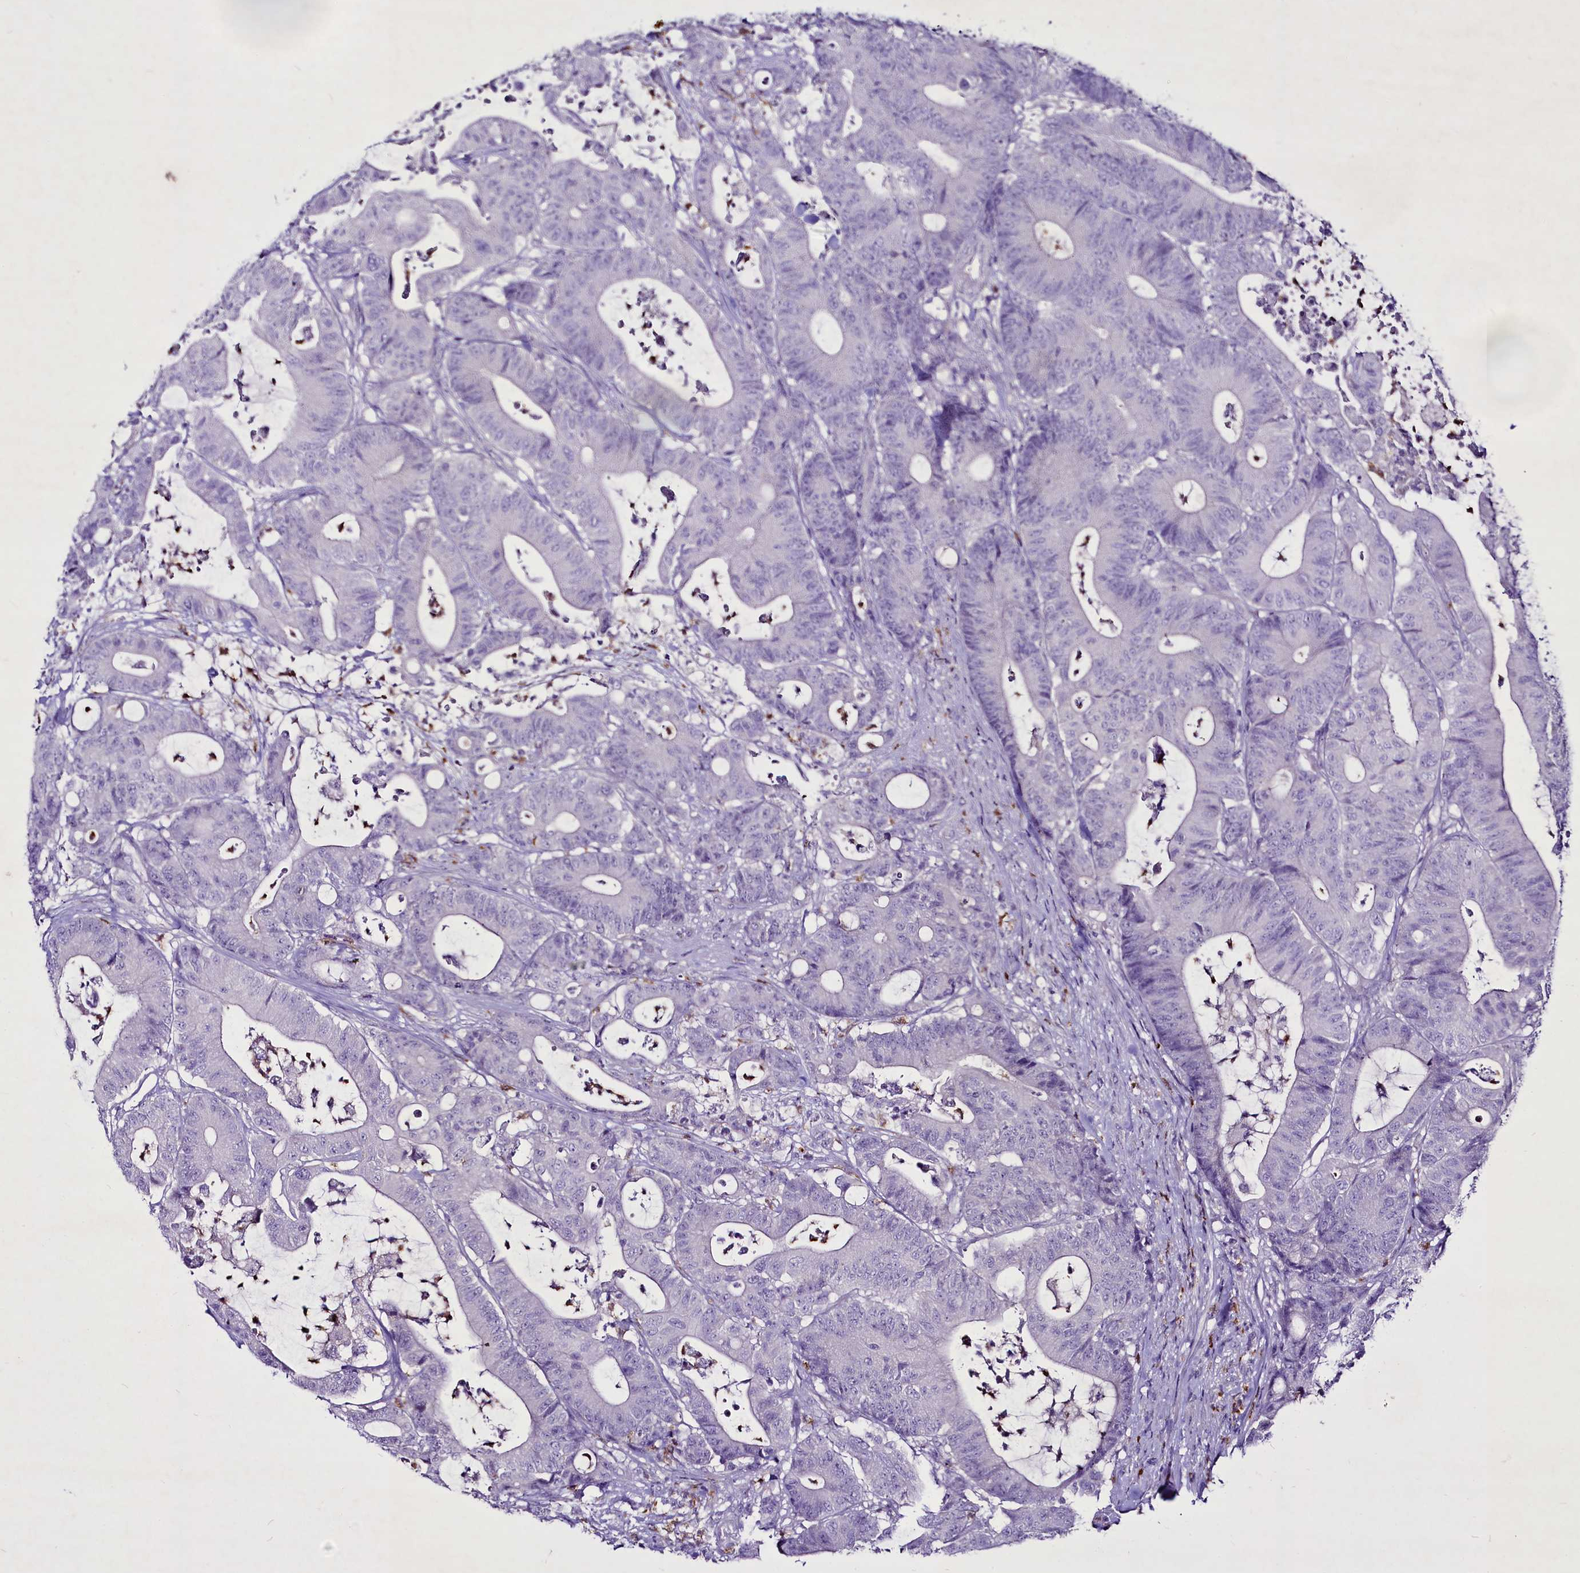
{"staining": {"intensity": "negative", "quantity": "none", "location": "none"}, "tissue": "colorectal cancer", "cell_type": "Tumor cells", "image_type": "cancer", "snomed": [{"axis": "morphology", "description": "Adenocarcinoma, NOS"}, {"axis": "topography", "description": "Colon"}], "caption": "Immunohistochemistry (IHC) histopathology image of human adenocarcinoma (colorectal) stained for a protein (brown), which displays no expression in tumor cells.", "gene": "FAM209B", "patient": {"sex": "female", "age": 84}}